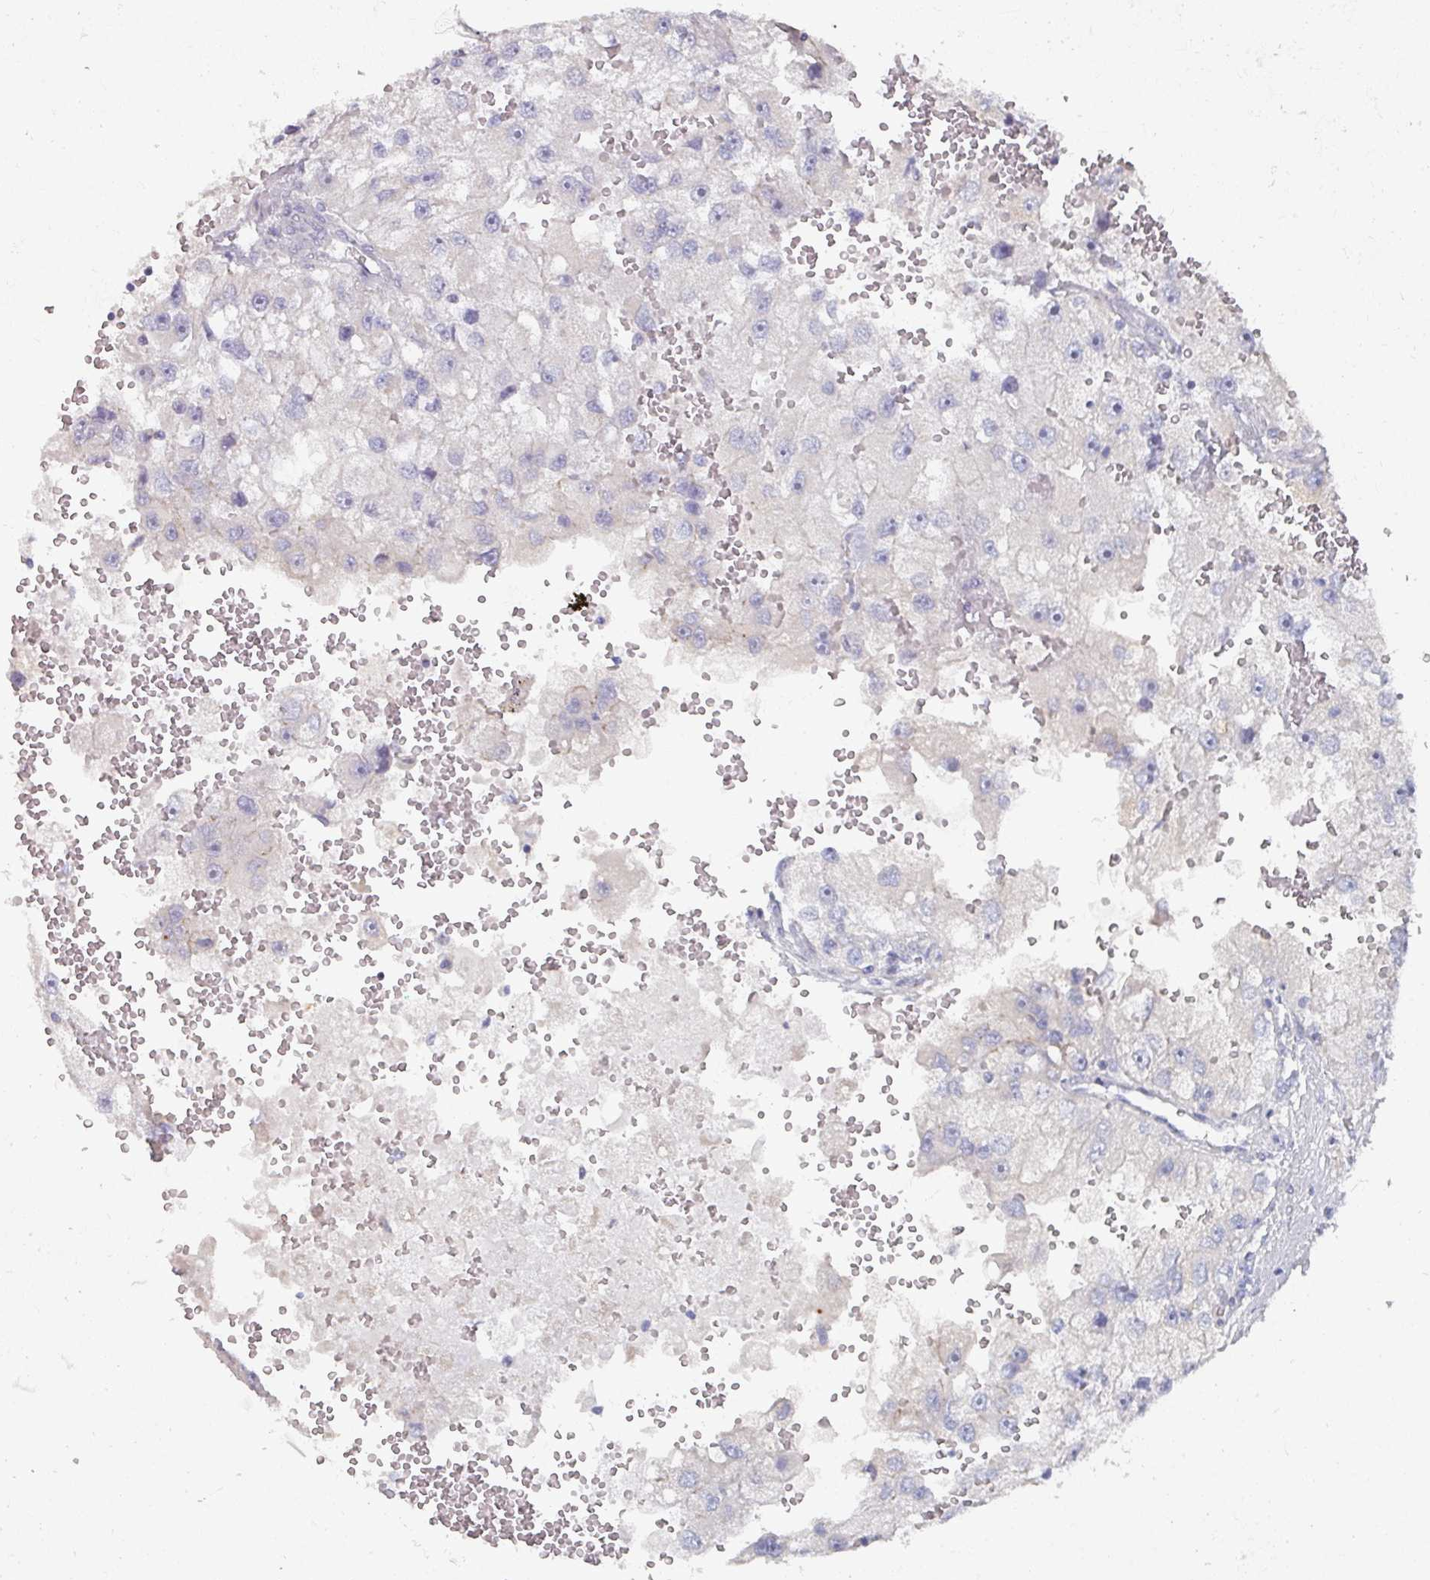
{"staining": {"intensity": "negative", "quantity": "none", "location": "none"}, "tissue": "renal cancer", "cell_type": "Tumor cells", "image_type": "cancer", "snomed": [{"axis": "morphology", "description": "Adenocarcinoma, NOS"}, {"axis": "topography", "description": "Kidney"}], "caption": "Immunohistochemical staining of human renal adenocarcinoma shows no significant positivity in tumor cells.", "gene": "NT5C1A", "patient": {"sex": "male", "age": 63}}